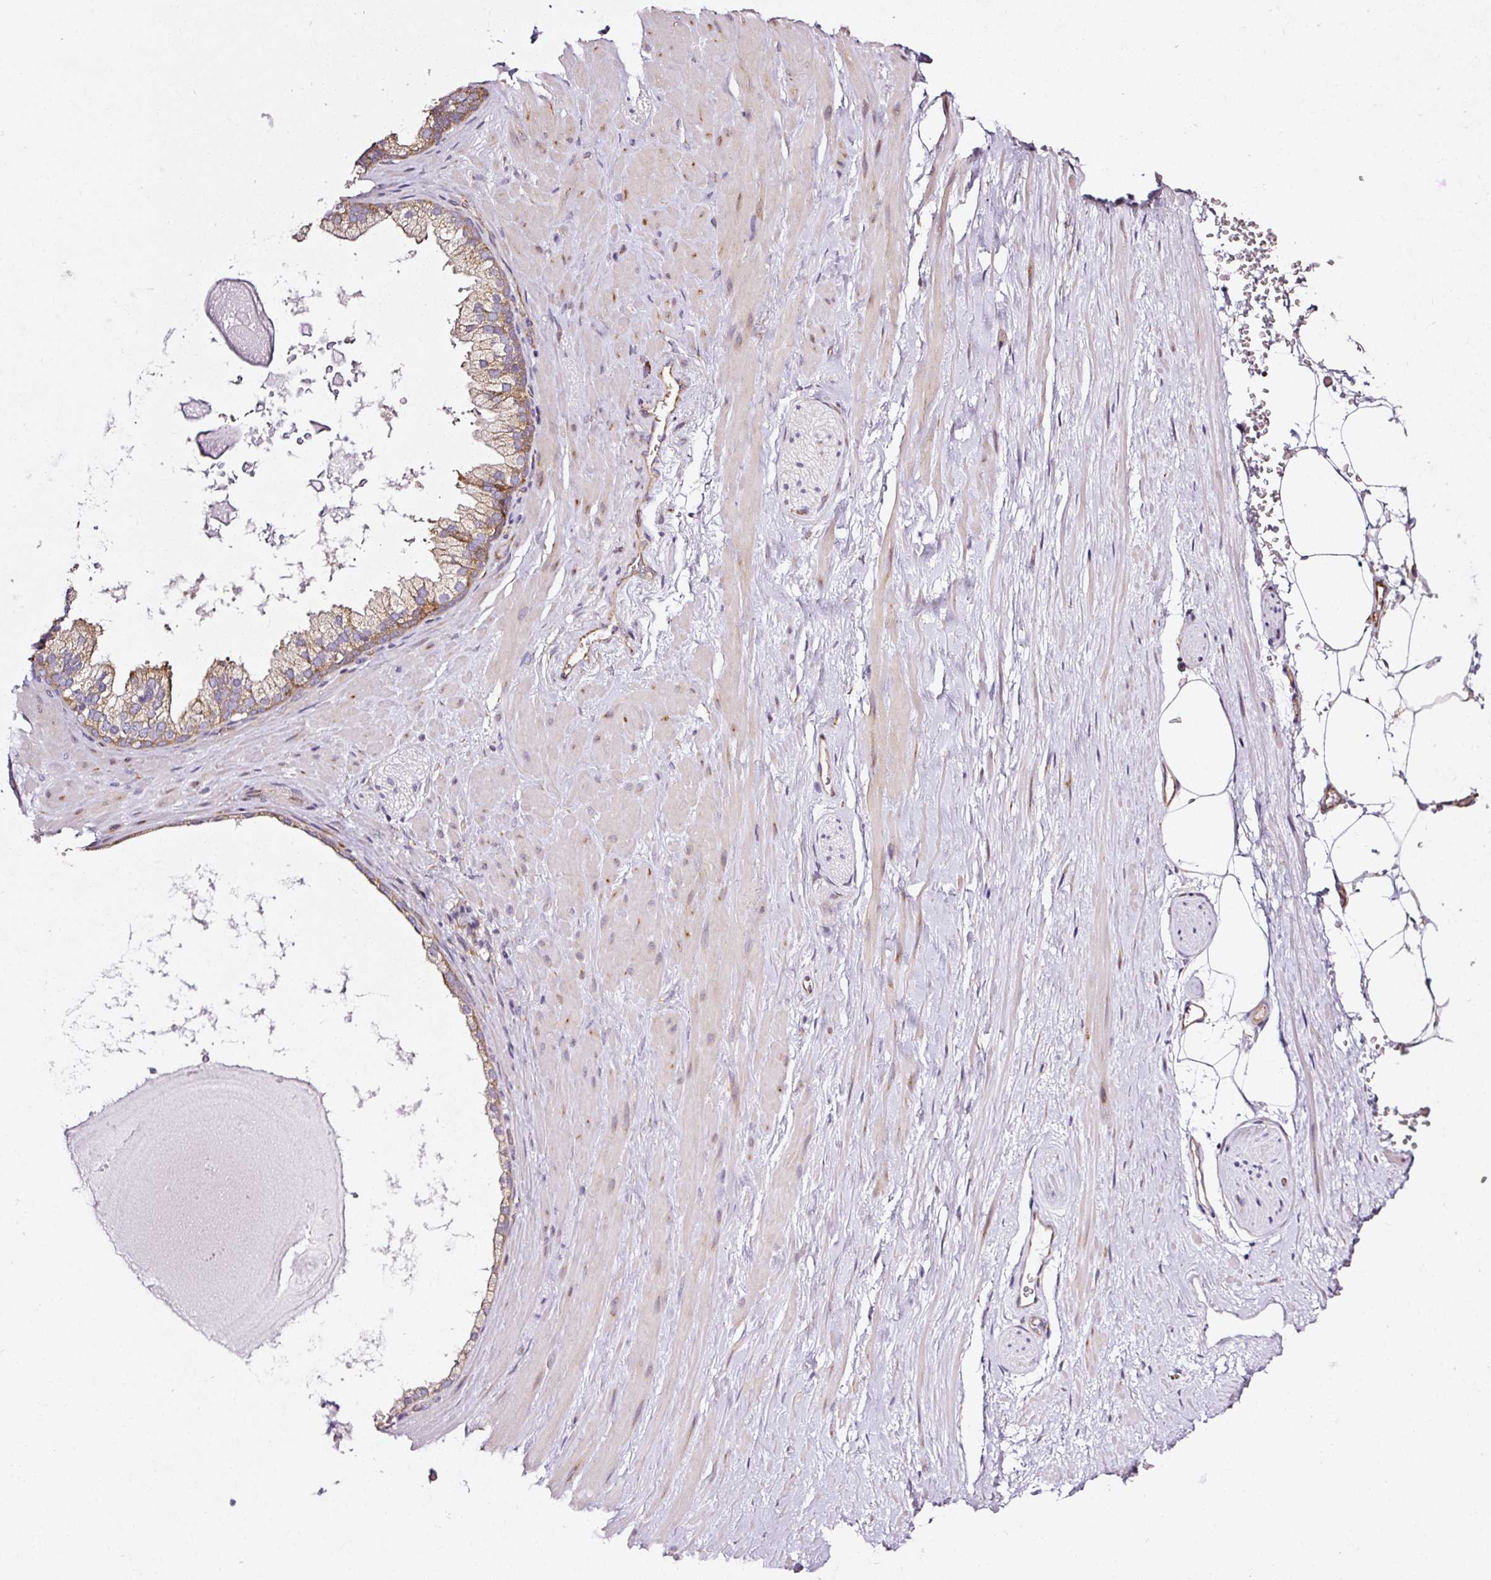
{"staining": {"intensity": "negative", "quantity": "none", "location": "none"}, "tissue": "adipose tissue", "cell_type": "Adipocytes", "image_type": "normal", "snomed": [{"axis": "morphology", "description": "Normal tissue, NOS"}, {"axis": "topography", "description": "Prostate"}, {"axis": "topography", "description": "Peripheral nerve tissue"}], "caption": "The image exhibits no significant expression in adipocytes of adipose tissue. (Immunohistochemistry, brightfield microscopy, high magnification).", "gene": "RPL10A", "patient": {"sex": "male", "age": 61}}